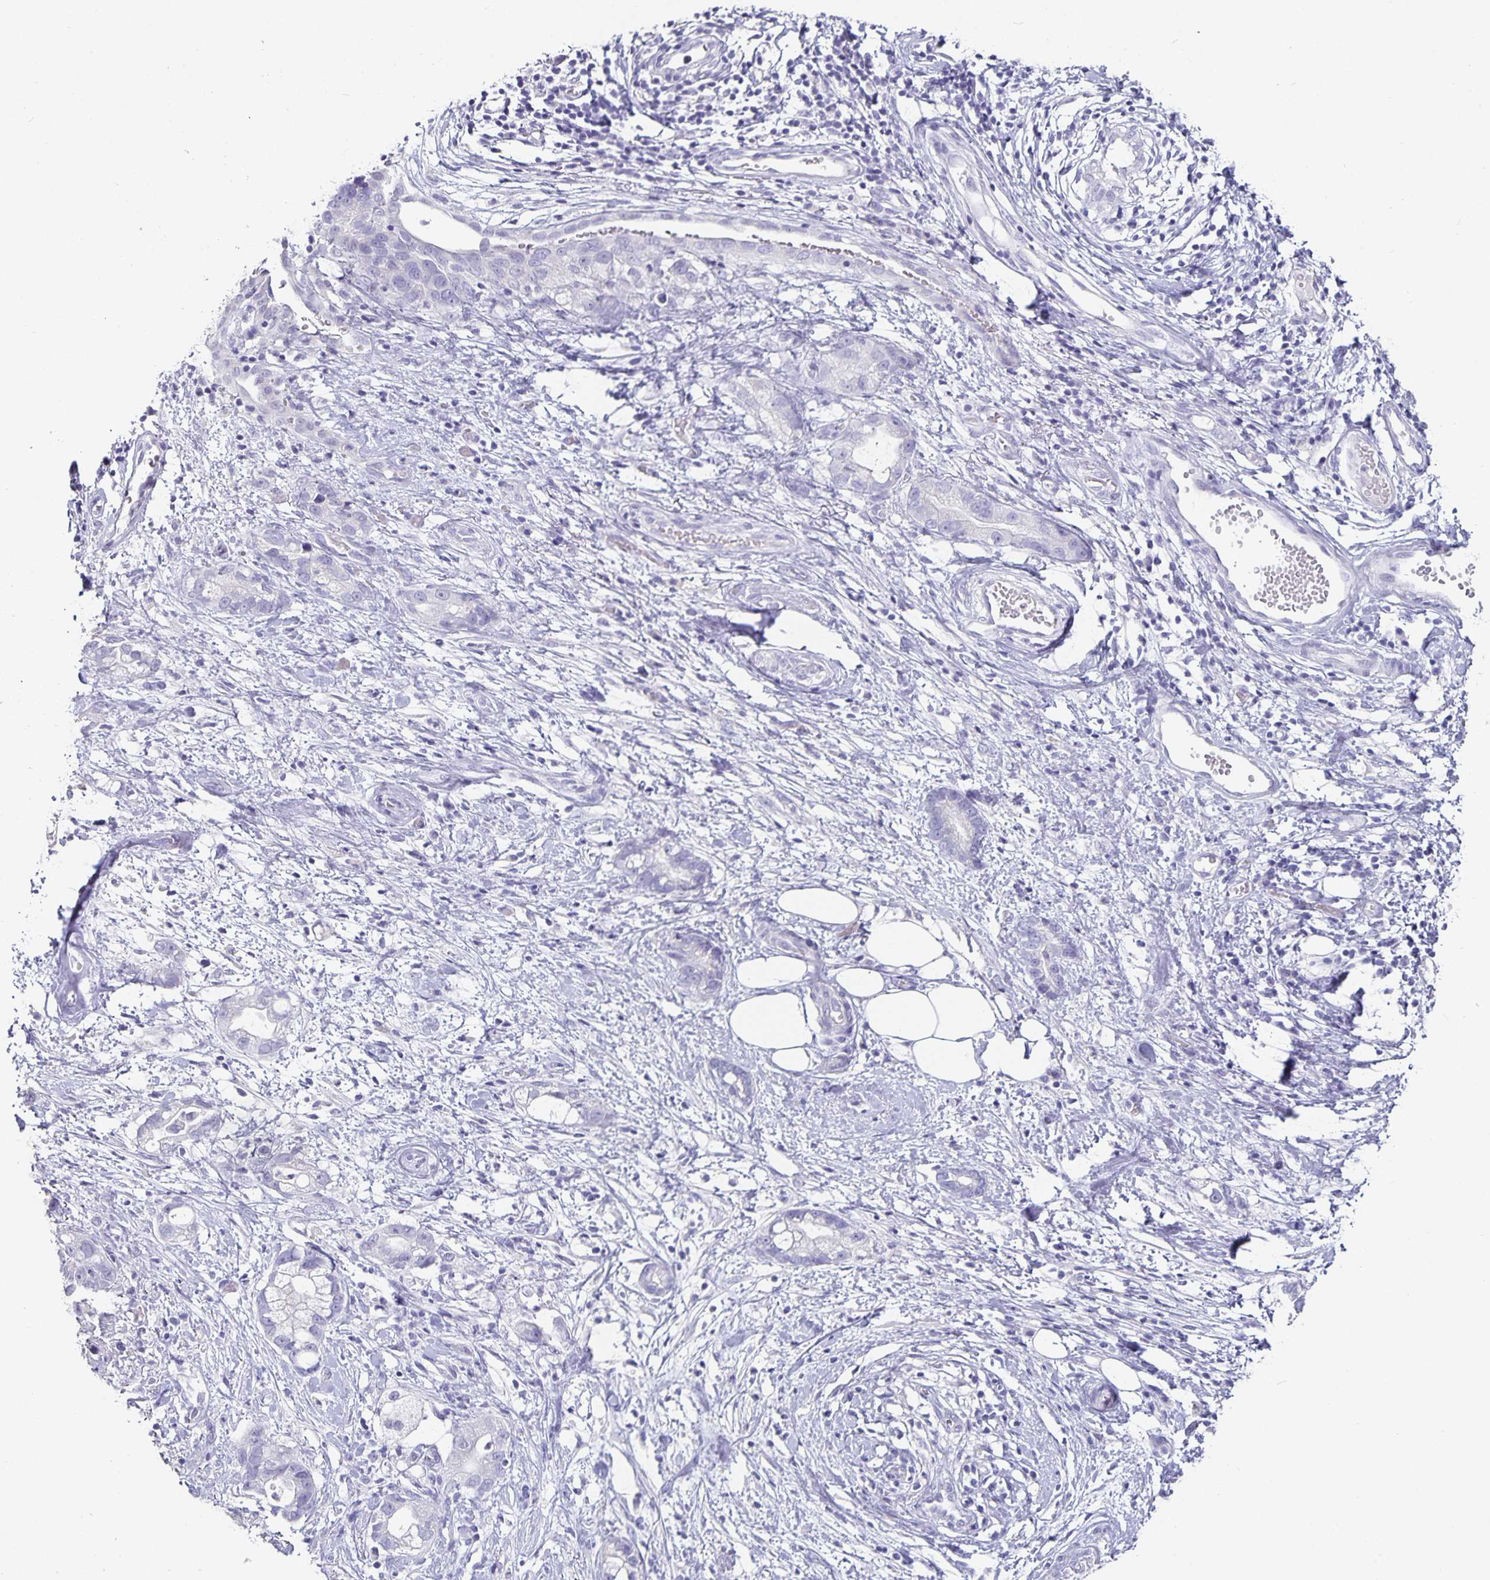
{"staining": {"intensity": "negative", "quantity": "none", "location": "none"}, "tissue": "stomach cancer", "cell_type": "Tumor cells", "image_type": "cancer", "snomed": [{"axis": "morphology", "description": "Adenocarcinoma, NOS"}, {"axis": "topography", "description": "Stomach"}], "caption": "Tumor cells are negative for brown protein staining in adenocarcinoma (stomach).", "gene": "CHGA", "patient": {"sex": "male", "age": 55}}